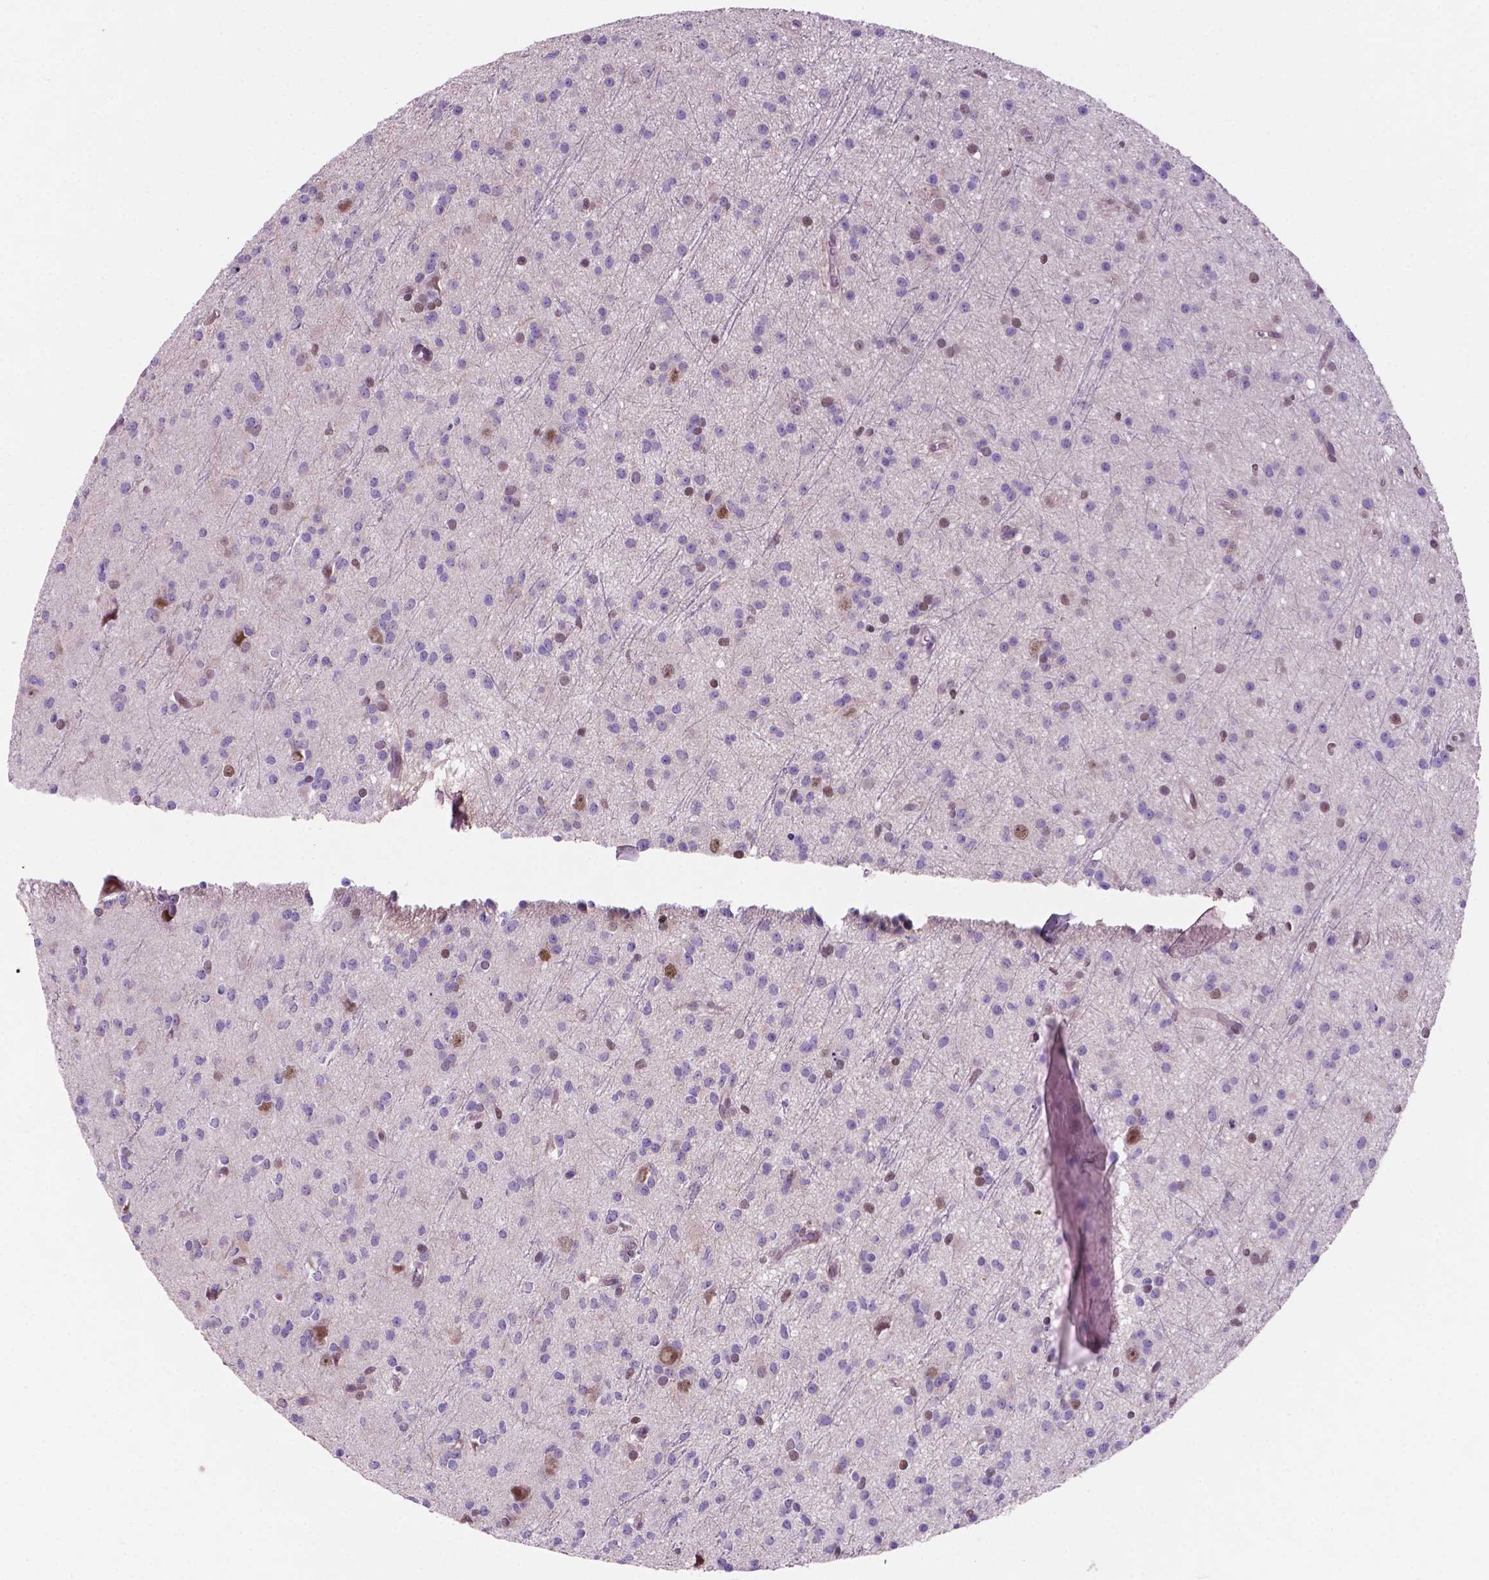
{"staining": {"intensity": "weak", "quantity": "<25%", "location": "nuclear"}, "tissue": "glioma", "cell_type": "Tumor cells", "image_type": "cancer", "snomed": [{"axis": "morphology", "description": "Glioma, malignant, Low grade"}, {"axis": "topography", "description": "Brain"}], "caption": "Micrograph shows no significant protein positivity in tumor cells of low-grade glioma (malignant).", "gene": "FAM50B", "patient": {"sex": "male", "age": 27}}